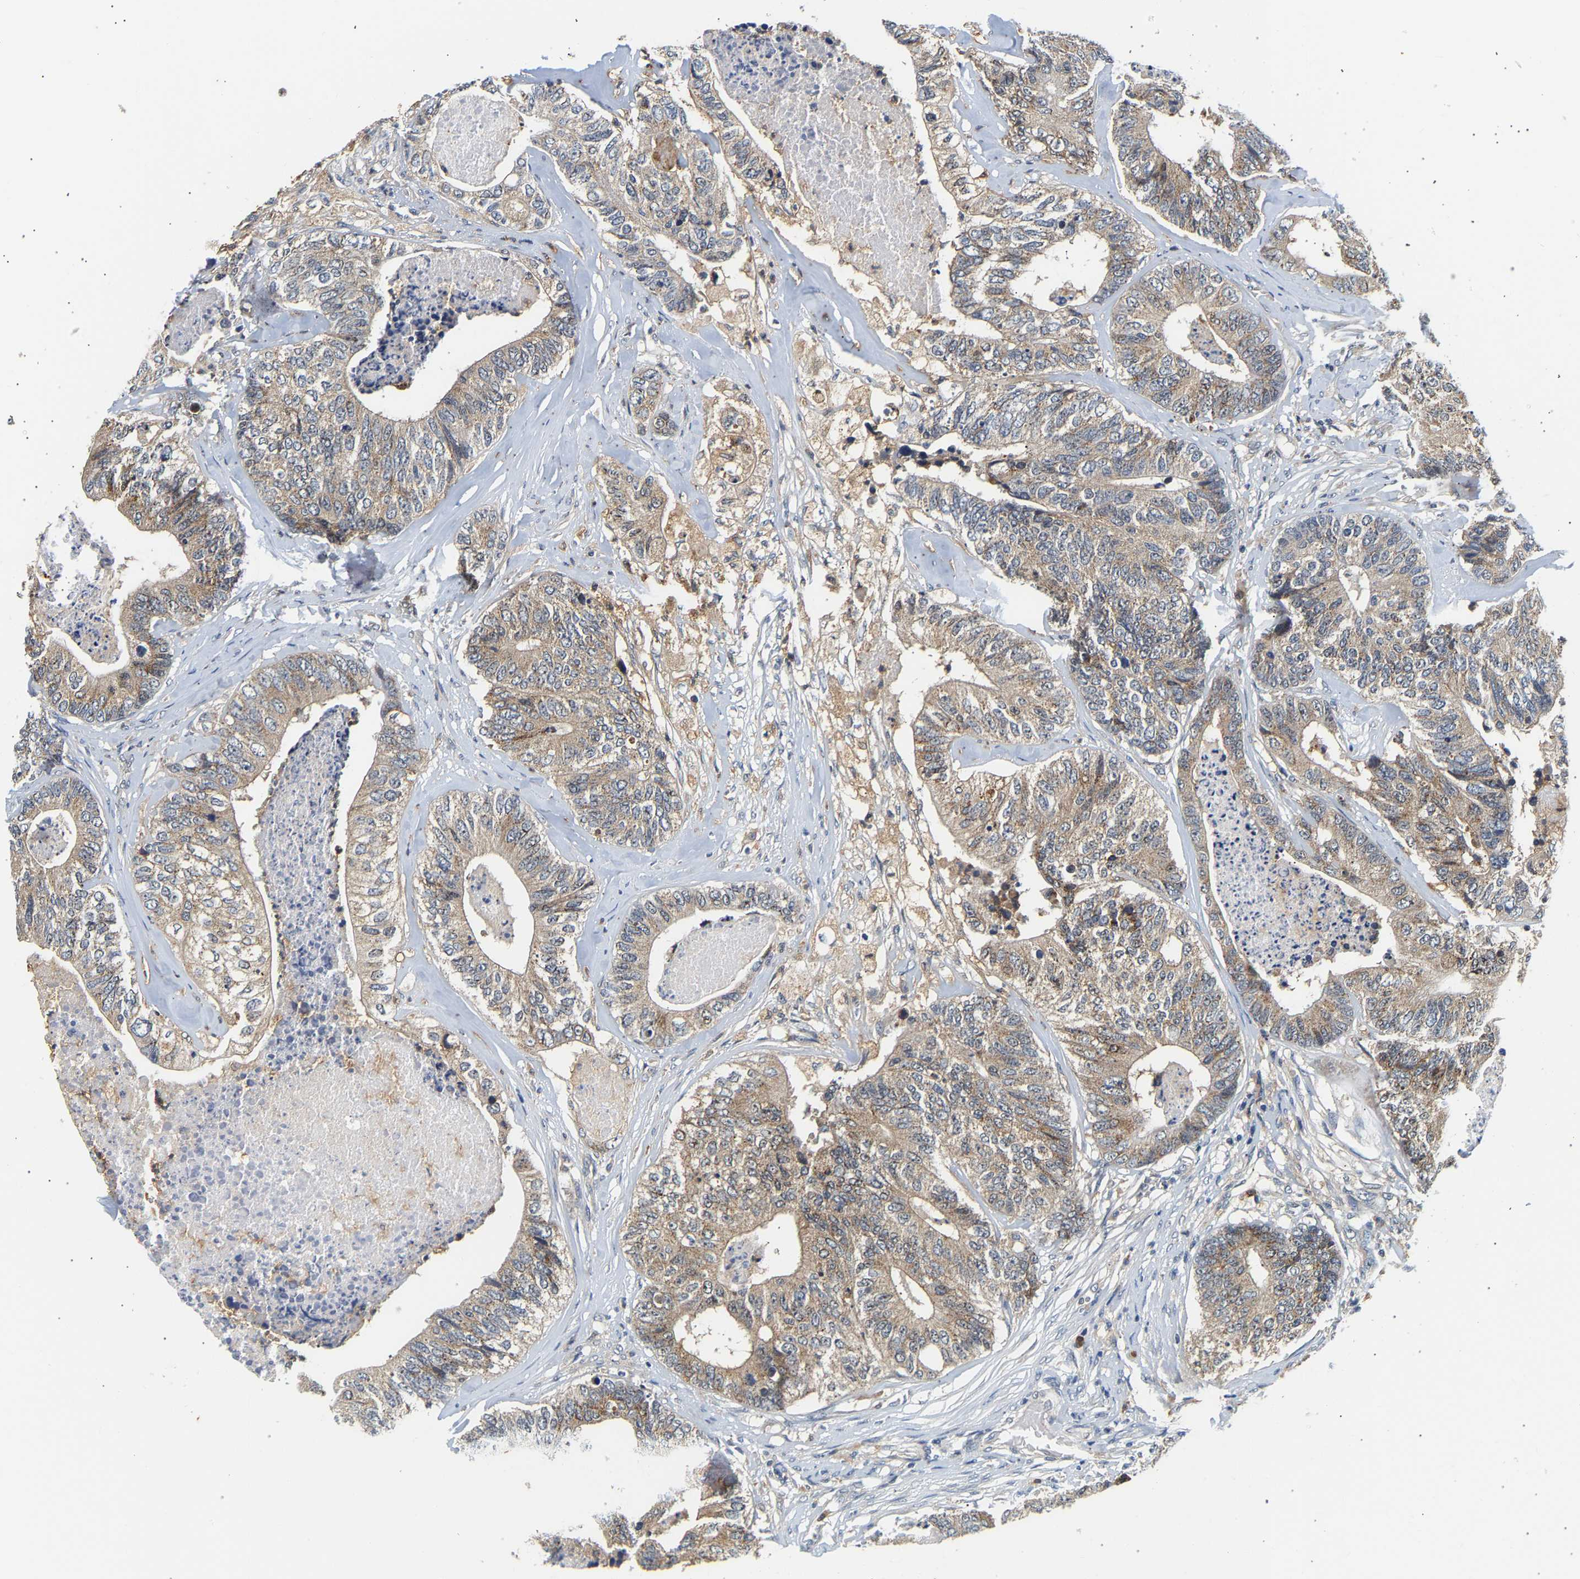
{"staining": {"intensity": "weak", "quantity": ">75%", "location": "cytoplasmic/membranous"}, "tissue": "colorectal cancer", "cell_type": "Tumor cells", "image_type": "cancer", "snomed": [{"axis": "morphology", "description": "Adenocarcinoma, NOS"}, {"axis": "topography", "description": "Colon"}], "caption": "This micrograph reveals immunohistochemistry (IHC) staining of colorectal adenocarcinoma, with low weak cytoplasmic/membranous positivity in about >75% of tumor cells.", "gene": "PPID", "patient": {"sex": "female", "age": 67}}